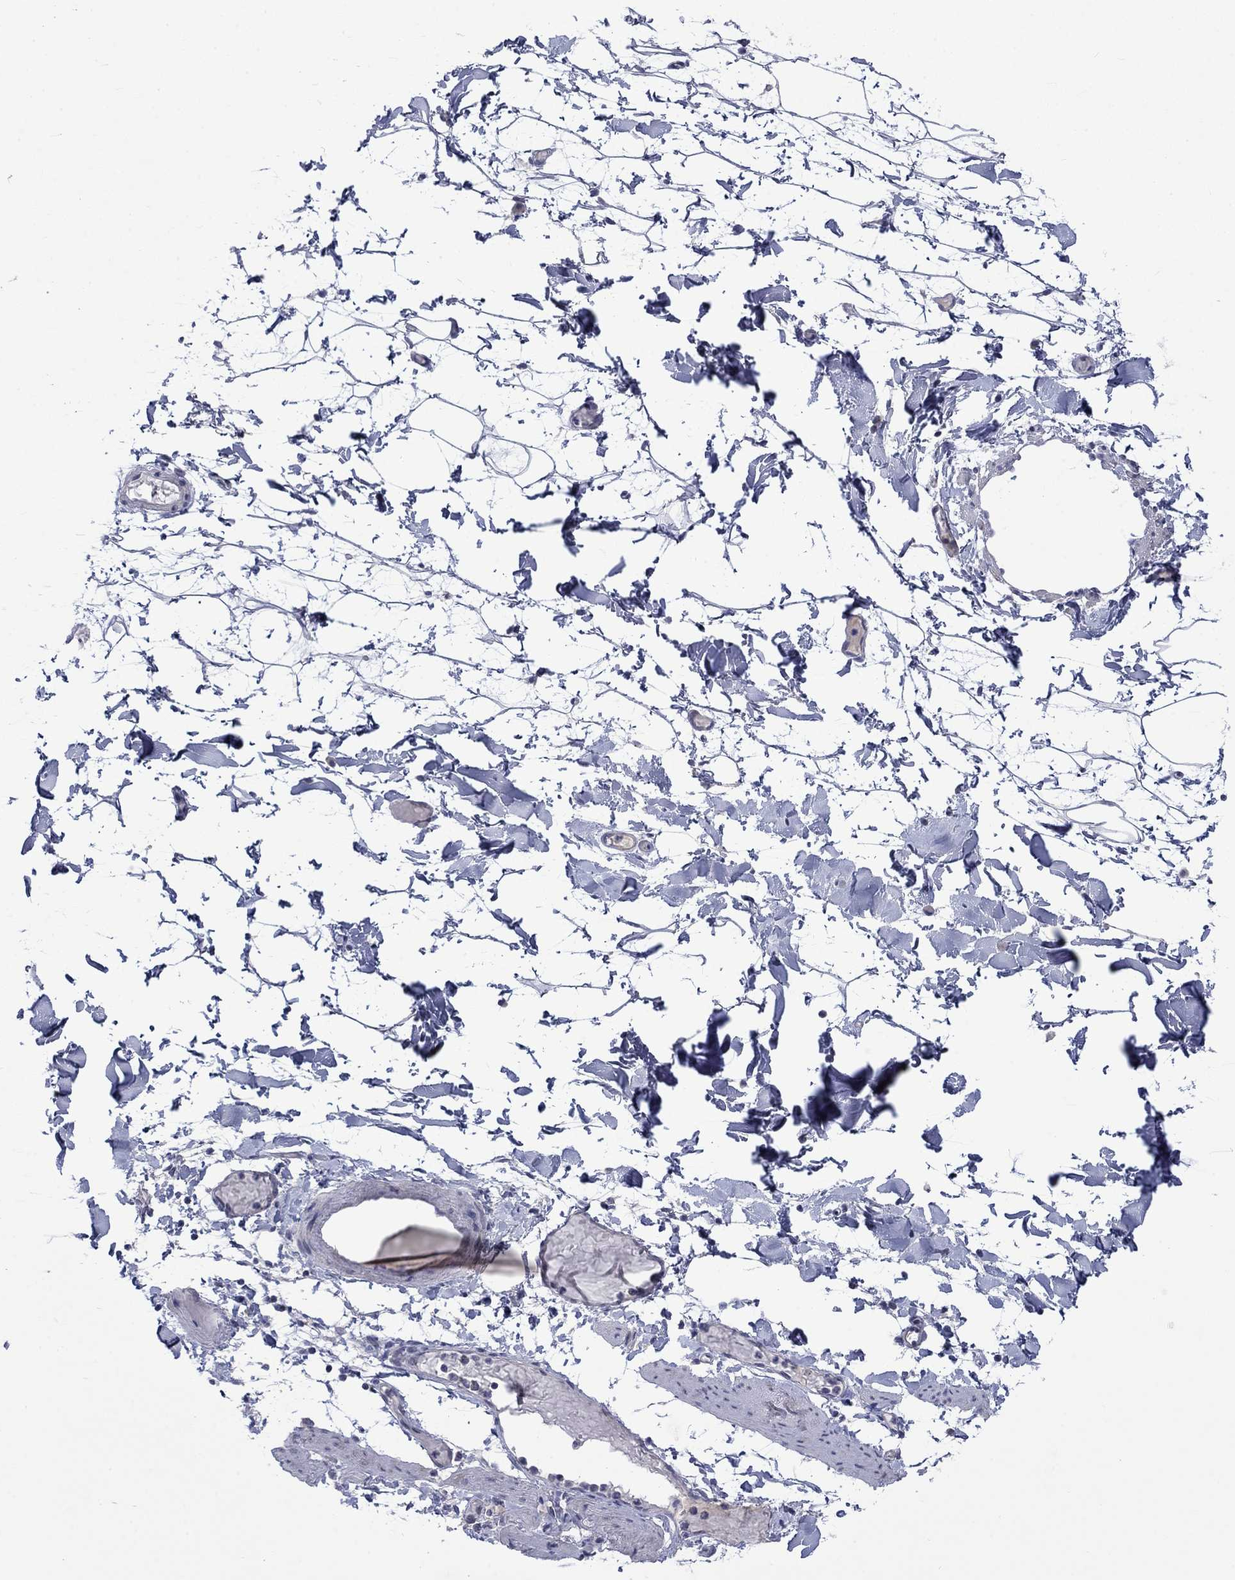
{"staining": {"intensity": "negative", "quantity": "none", "location": "none"}, "tissue": "adipose tissue", "cell_type": "Adipocytes", "image_type": "normal", "snomed": [{"axis": "morphology", "description": "Normal tissue, NOS"}, {"axis": "topography", "description": "Gallbladder"}, {"axis": "topography", "description": "Peripheral nerve tissue"}], "caption": "DAB immunohistochemical staining of unremarkable human adipose tissue reveals no significant positivity in adipocytes. (DAB immunohistochemistry (IHC) with hematoxylin counter stain).", "gene": "KCNJ16", "patient": {"sex": "female", "age": 45}}